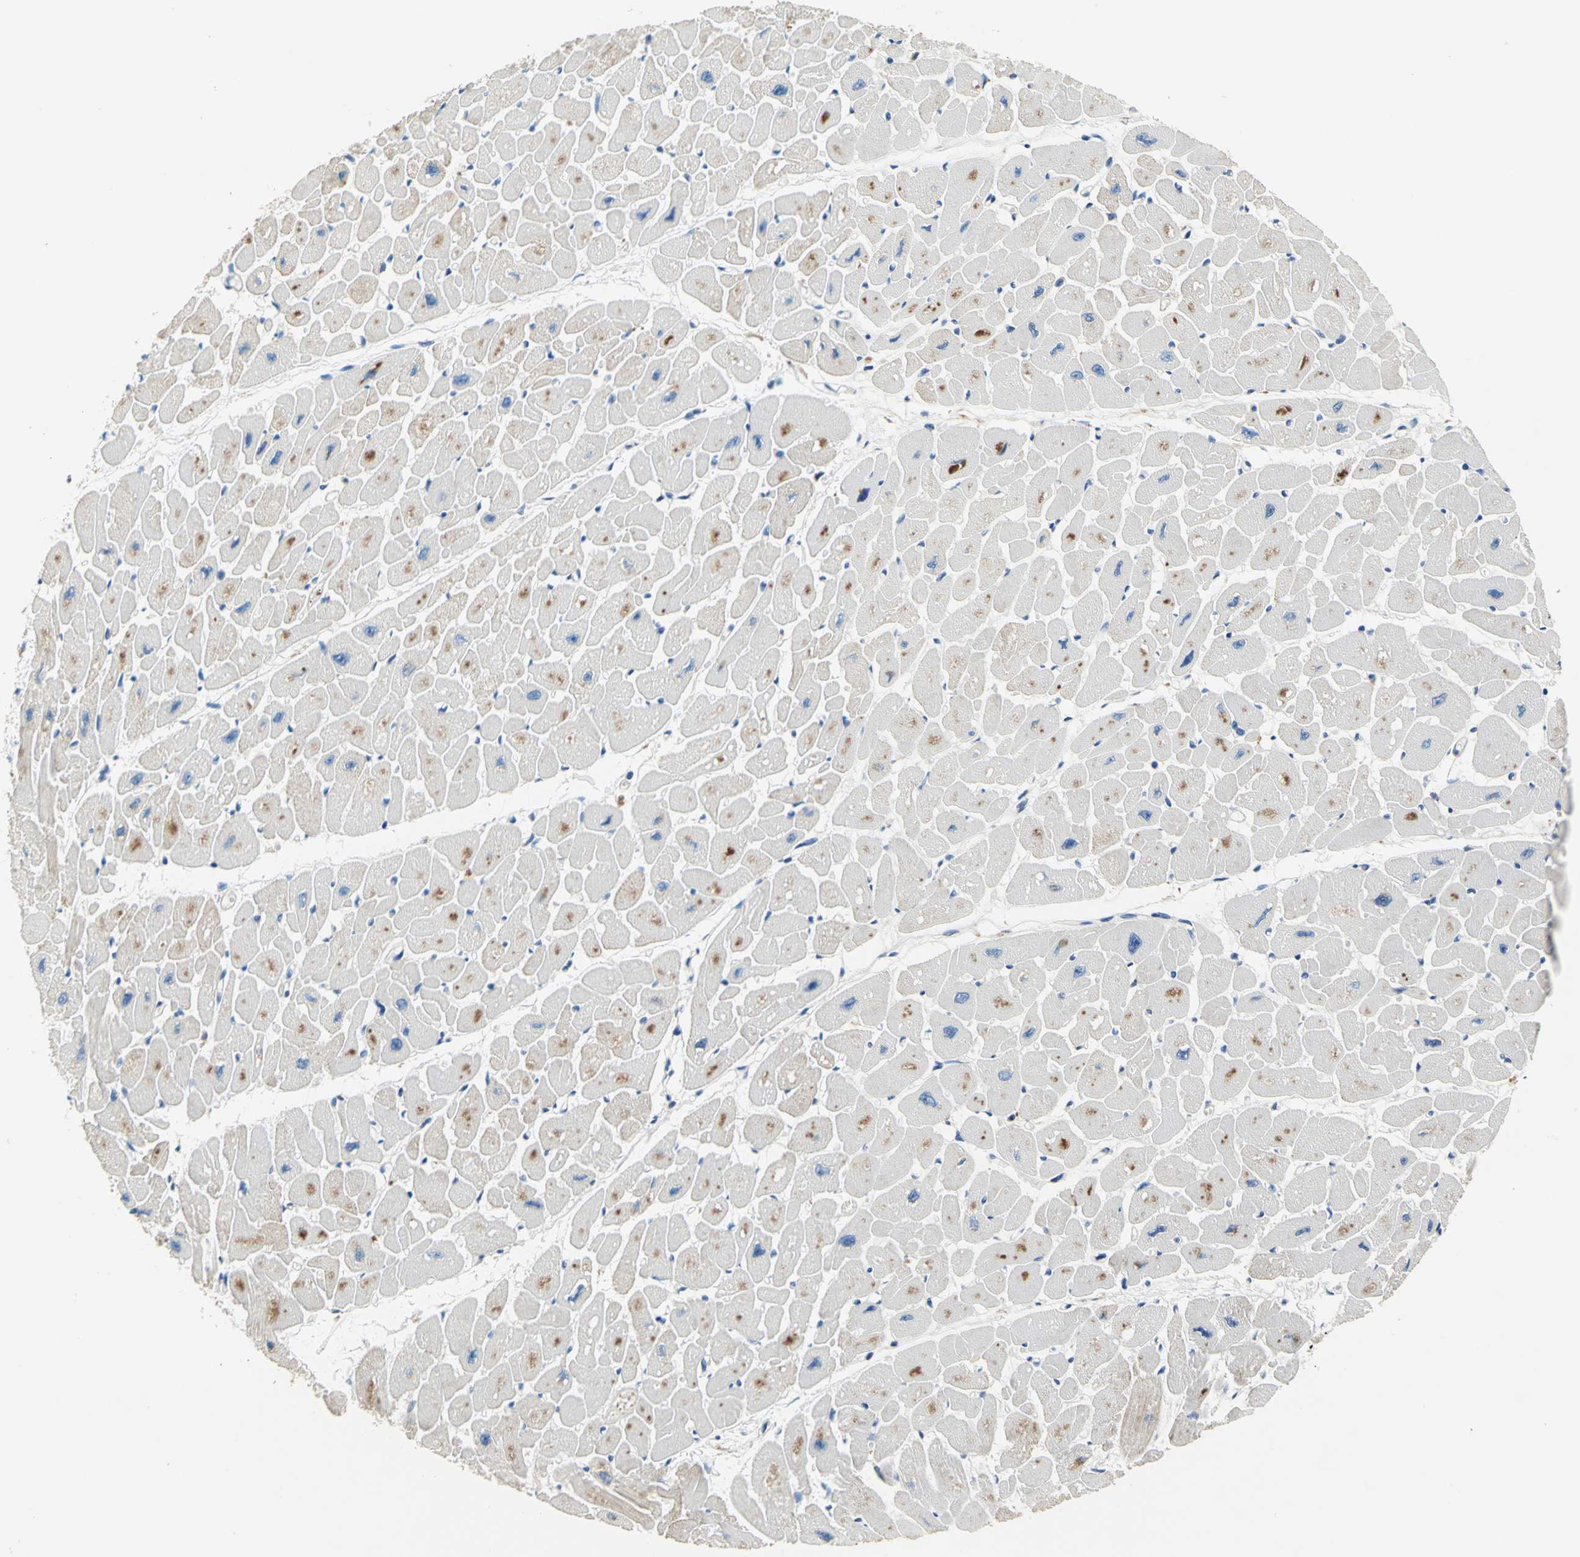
{"staining": {"intensity": "moderate", "quantity": "25%-75%", "location": "cytoplasmic/membranous"}, "tissue": "heart muscle", "cell_type": "Cardiomyocytes", "image_type": "normal", "snomed": [{"axis": "morphology", "description": "Normal tissue, NOS"}, {"axis": "topography", "description": "Heart"}], "caption": "Cardiomyocytes show moderate cytoplasmic/membranous staining in about 25%-75% of cells in benign heart muscle. (Stains: DAB in brown, nuclei in blue, Microscopy: brightfield microscopy at high magnification).", "gene": "DDX3X", "patient": {"sex": "female", "age": 54}}